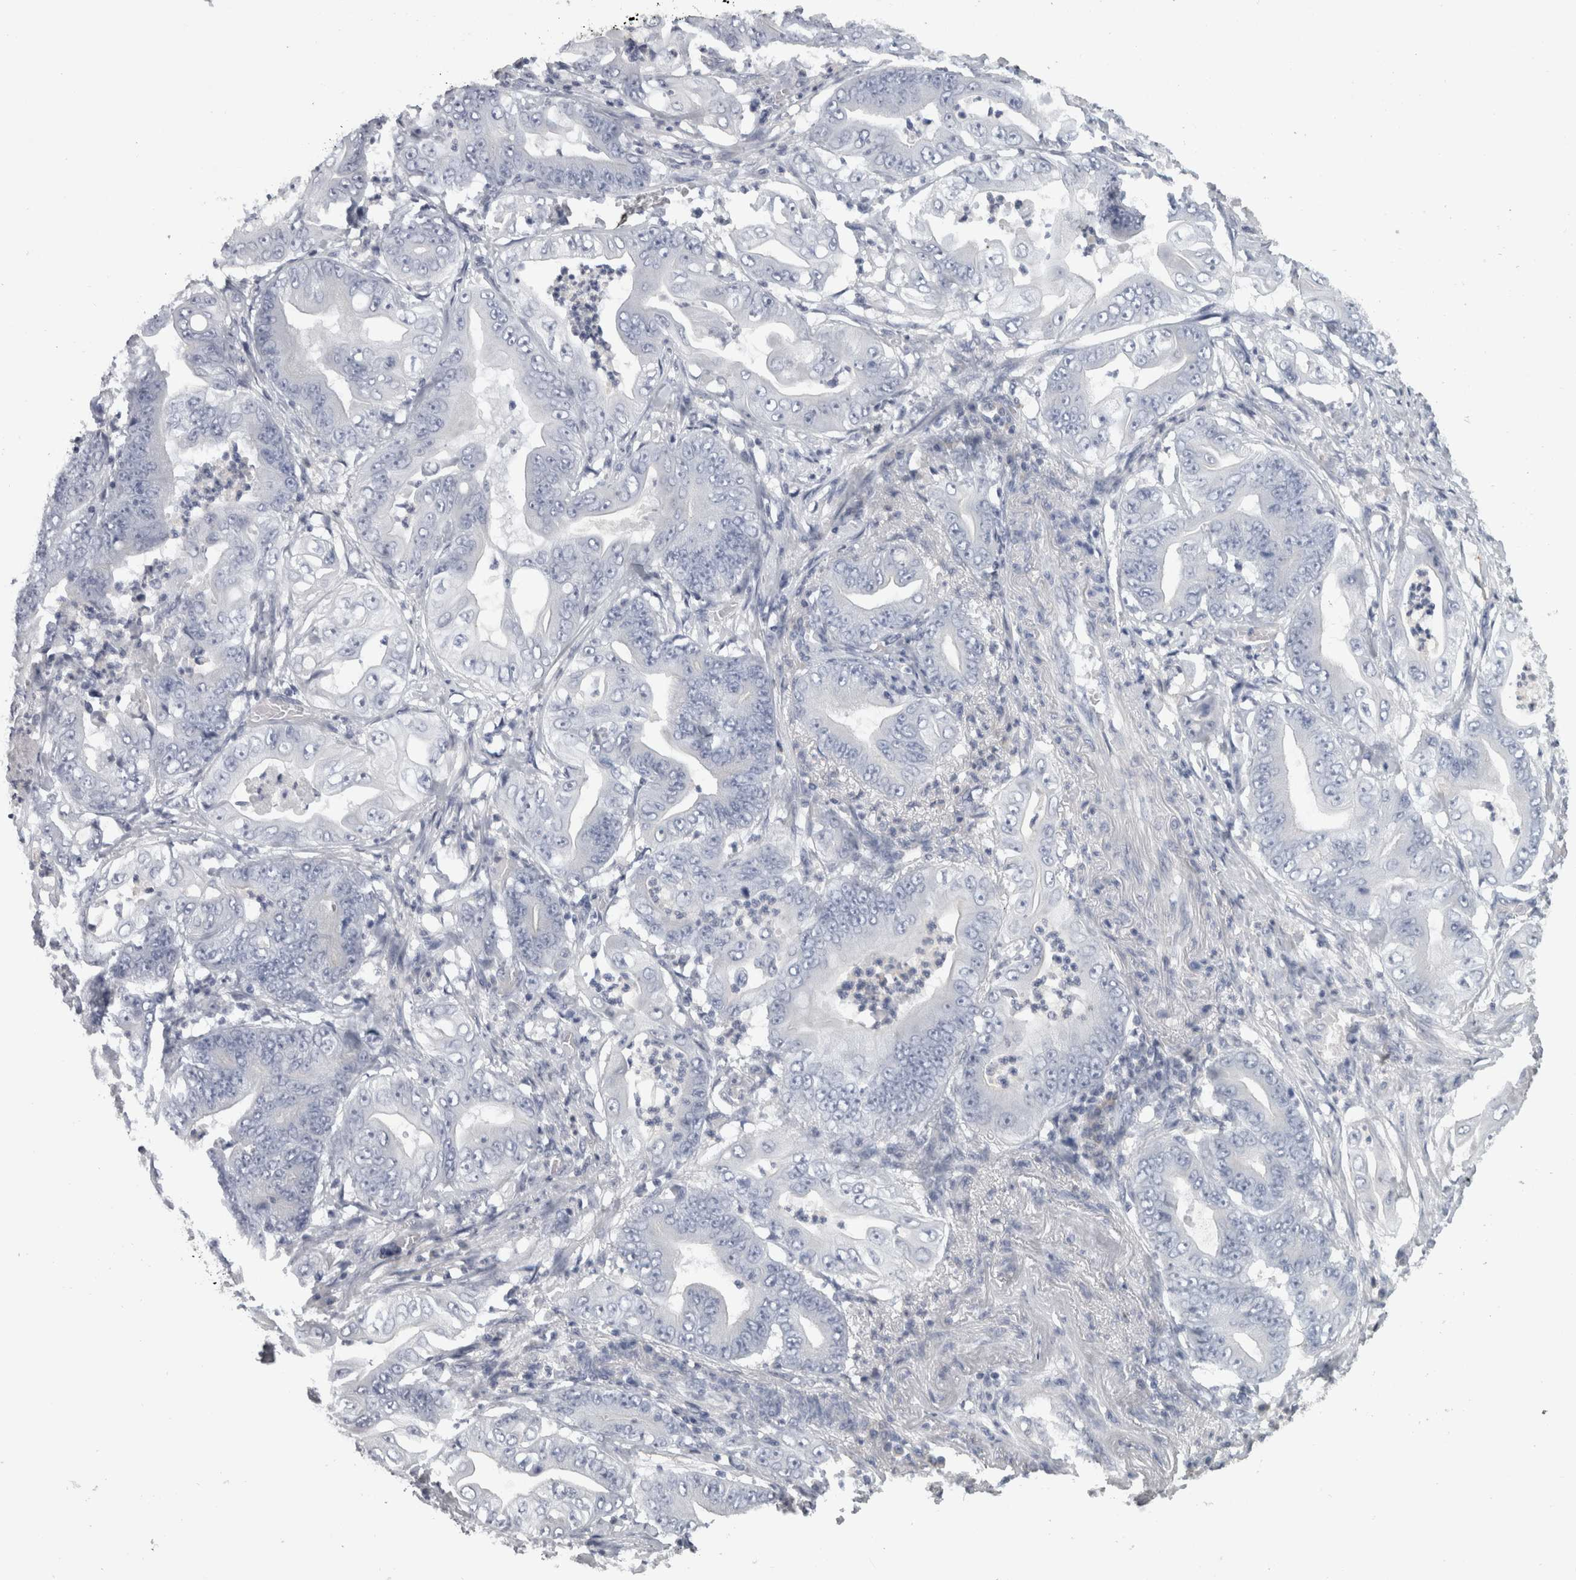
{"staining": {"intensity": "negative", "quantity": "none", "location": "none"}, "tissue": "stomach cancer", "cell_type": "Tumor cells", "image_type": "cancer", "snomed": [{"axis": "morphology", "description": "Adenocarcinoma, NOS"}, {"axis": "topography", "description": "Stomach"}], "caption": "Immunohistochemistry image of human stomach cancer stained for a protein (brown), which demonstrates no expression in tumor cells. The staining was performed using DAB (3,3'-diaminobenzidine) to visualize the protein expression in brown, while the nuclei were stained in blue with hematoxylin (Magnification: 20x).", "gene": "TCAP", "patient": {"sex": "female", "age": 73}}